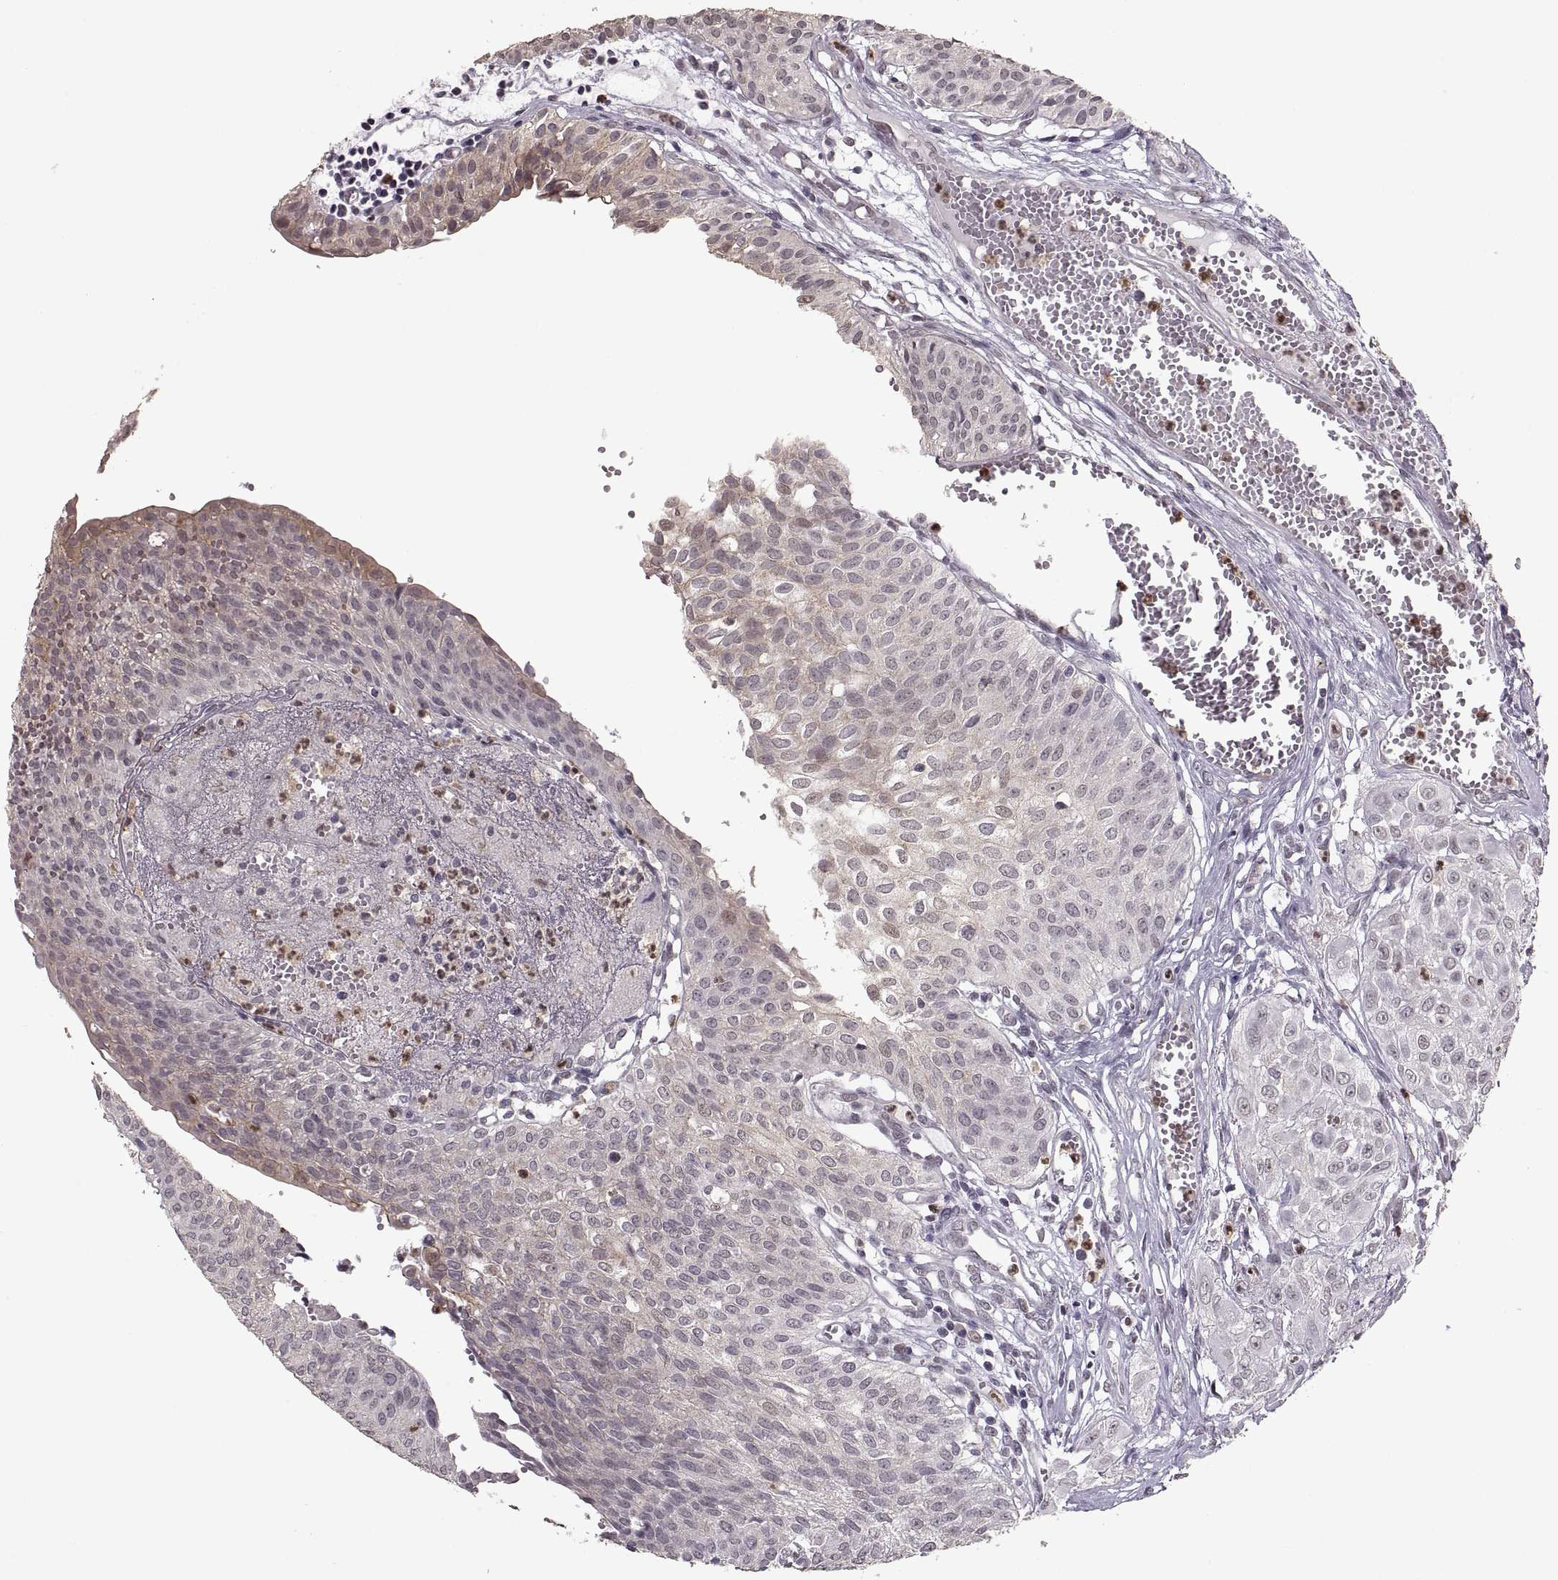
{"staining": {"intensity": "negative", "quantity": "none", "location": "none"}, "tissue": "urothelial cancer", "cell_type": "Tumor cells", "image_type": "cancer", "snomed": [{"axis": "morphology", "description": "Urothelial carcinoma, High grade"}, {"axis": "topography", "description": "Urinary bladder"}], "caption": "An image of human high-grade urothelial carcinoma is negative for staining in tumor cells.", "gene": "PALS1", "patient": {"sex": "male", "age": 57}}